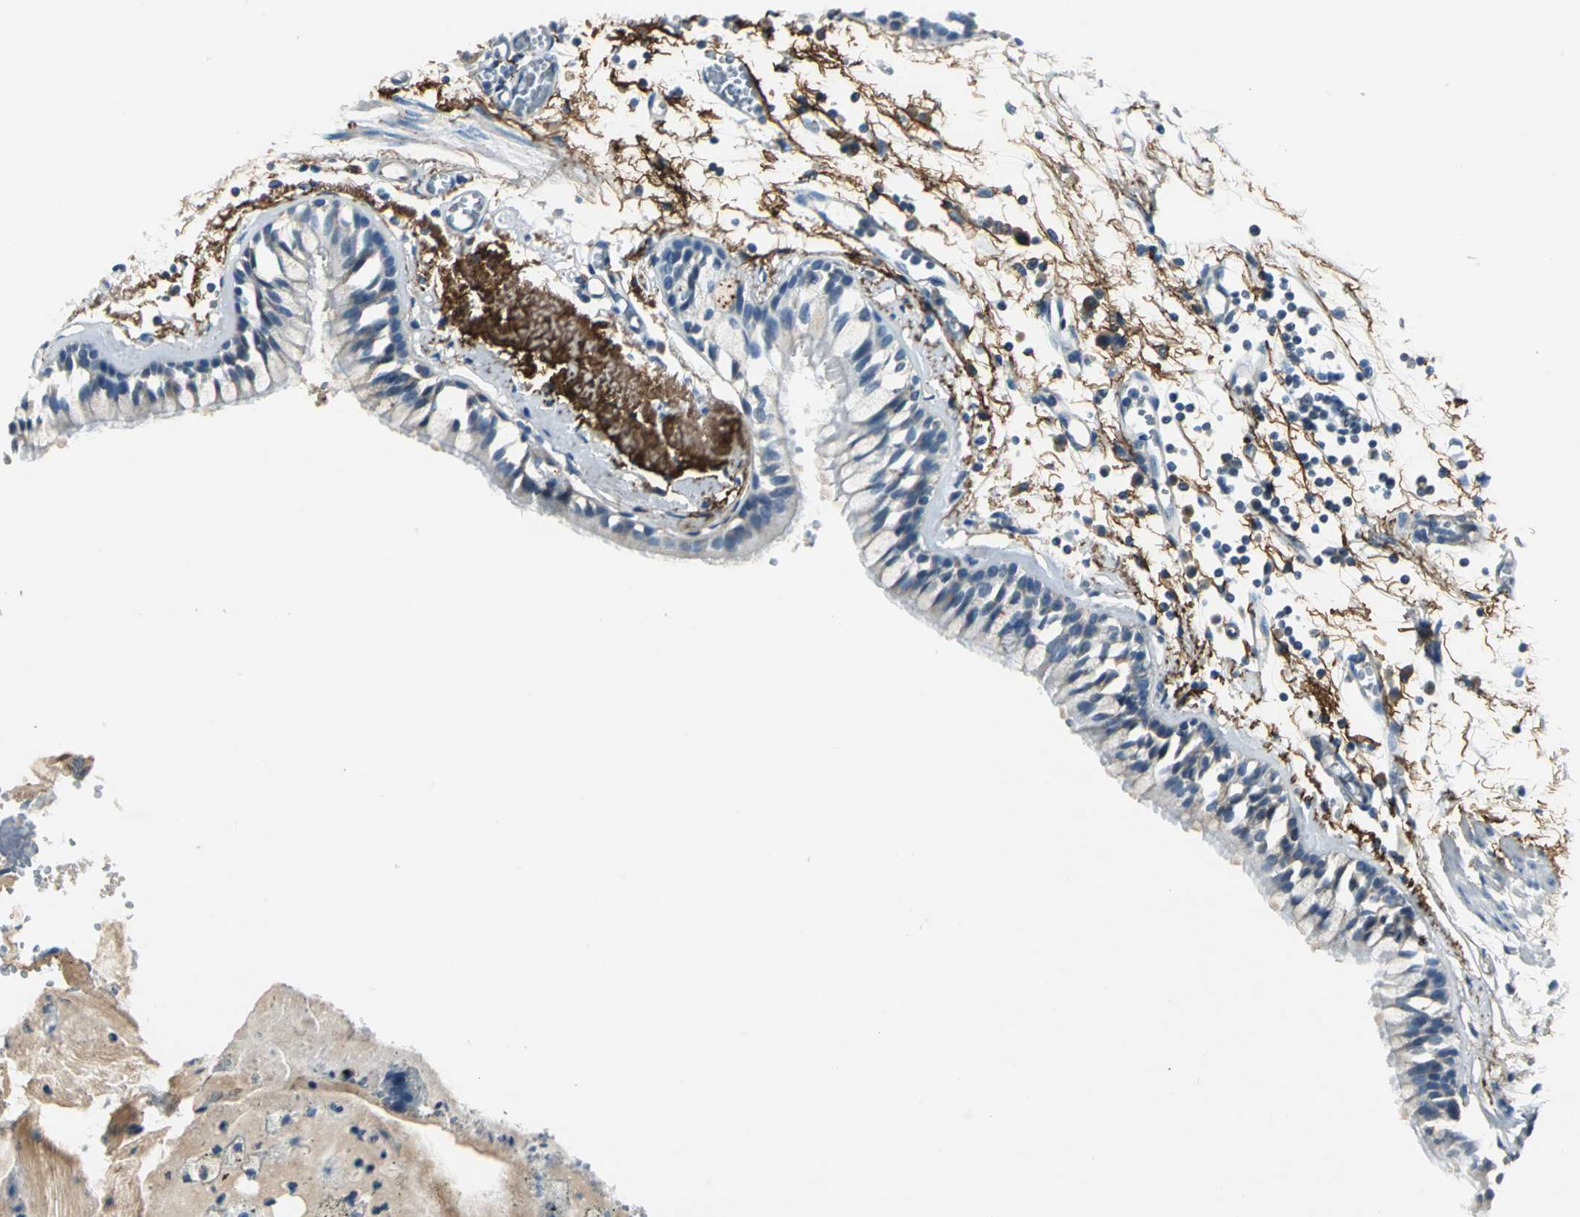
{"staining": {"intensity": "negative", "quantity": "none", "location": "none"}, "tissue": "bronchus", "cell_type": "Respiratory epithelial cells", "image_type": "normal", "snomed": [{"axis": "morphology", "description": "Normal tissue, NOS"}, {"axis": "topography", "description": "Bronchus"}, {"axis": "topography", "description": "Lung"}], "caption": "DAB immunohistochemical staining of benign bronchus reveals no significant staining in respiratory epithelial cells.", "gene": "SLC16A7", "patient": {"sex": "female", "age": 56}}